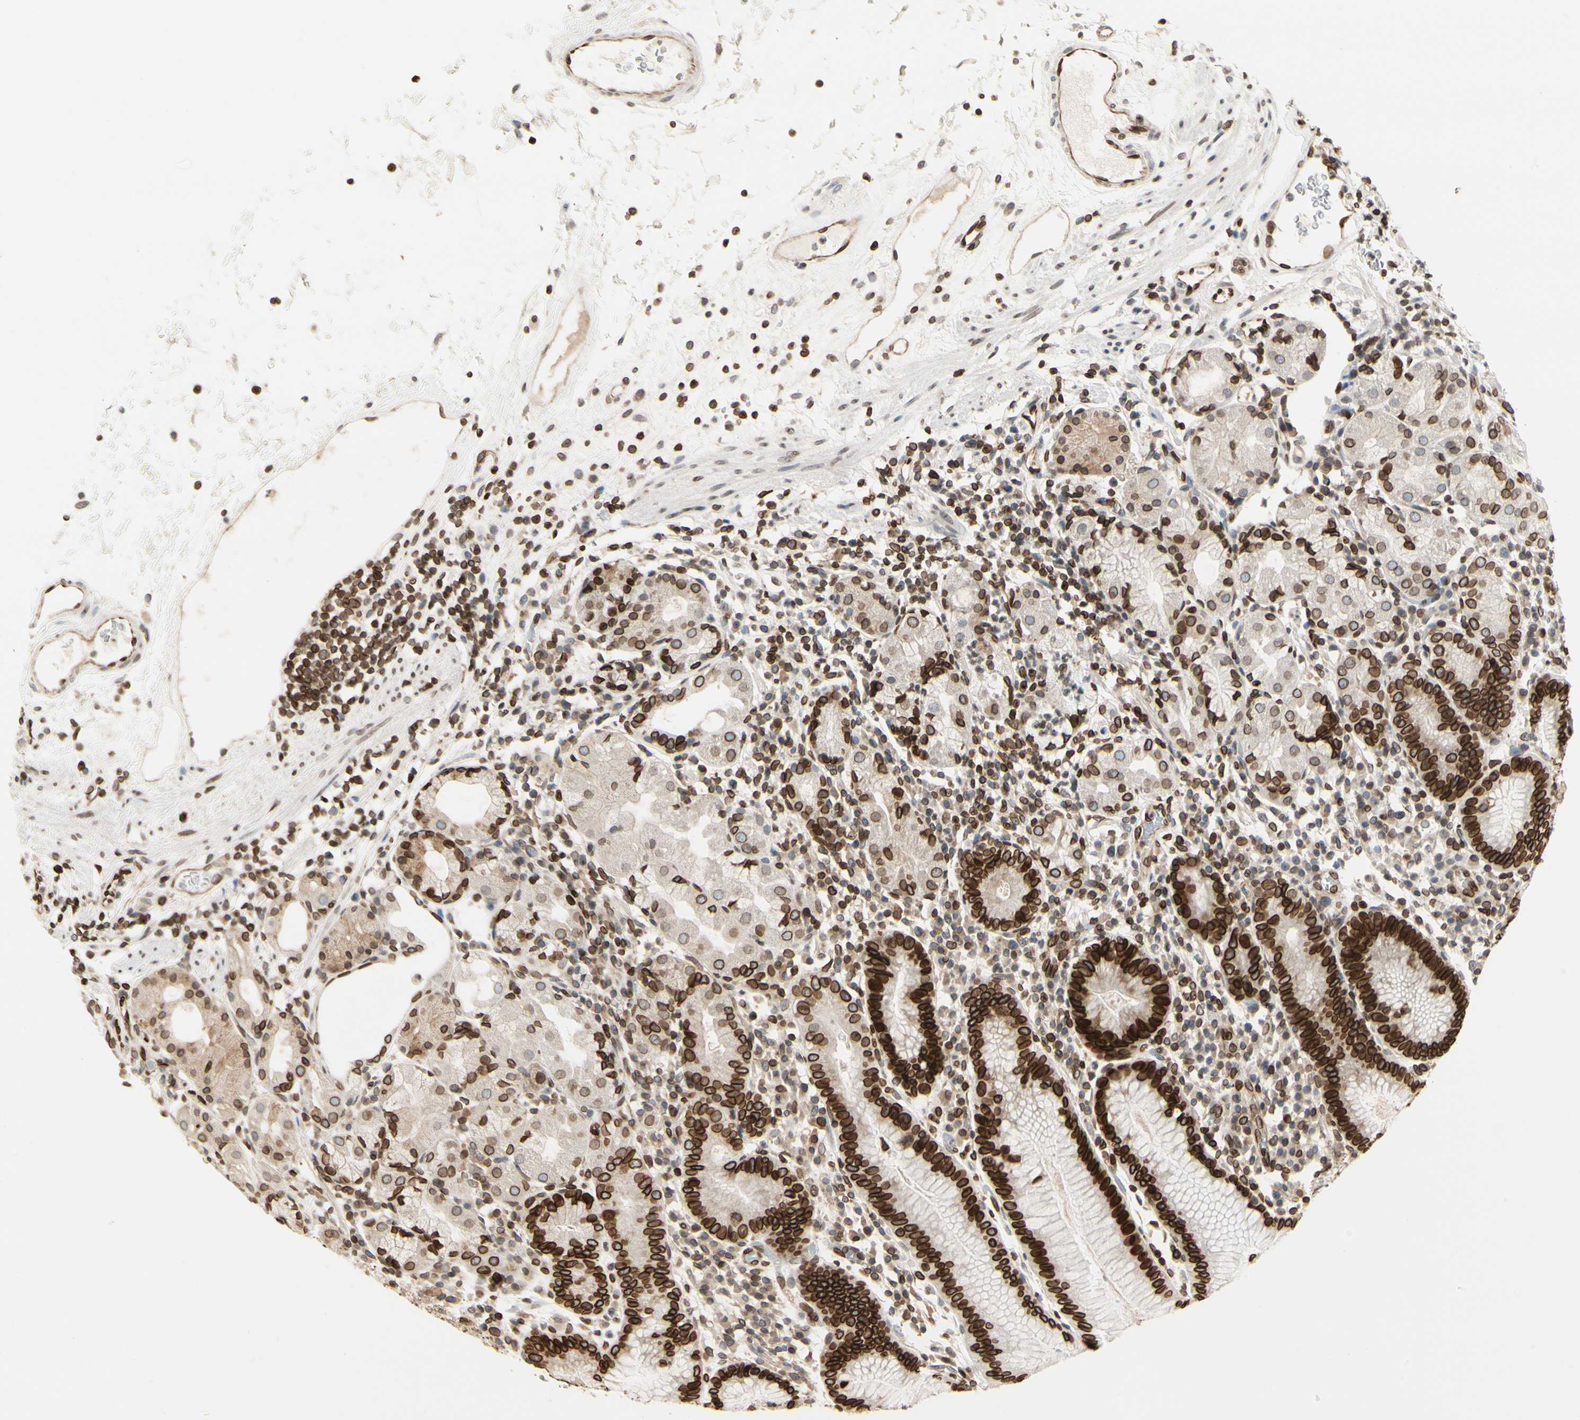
{"staining": {"intensity": "strong", "quantity": ">75%", "location": "cytoplasmic/membranous,nuclear"}, "tissue": "stomach", "cell_type": "Glandular cells", "image_type": "normal", "snomed": [{"axis": "morphology", "description": "Normal tissue, NOS"}, {"axis": "topography", "description": "Stomach"}, {"axis": "topography", "description": "Stomach, lower"}], "caption": "Protein staining by immunohistochemistry exhibits strong cytoplasmic/membranous,nuclear positivity in about >75% of glandular cells in normal stomach.", "gene": "TMPO", "patient": {"sex": "female", "age": 75}}